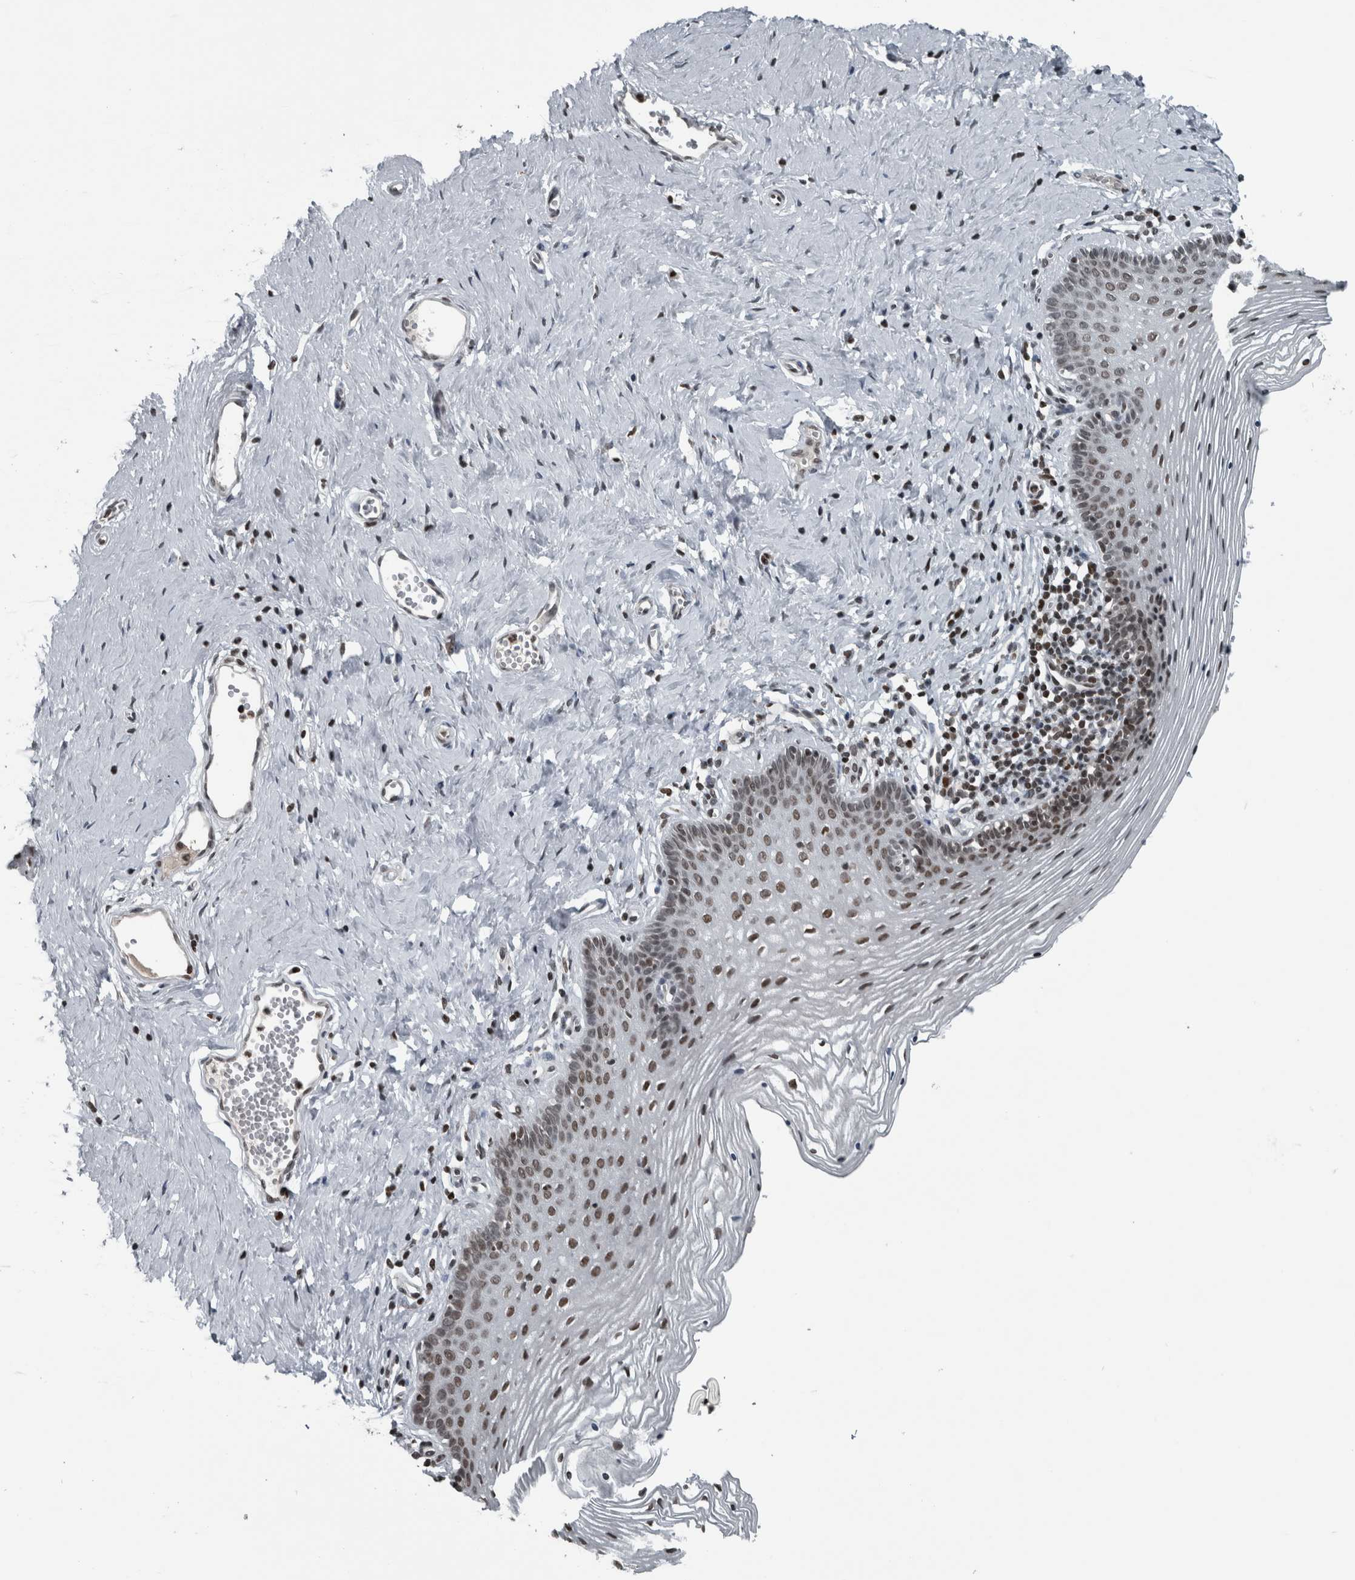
{"staining": {"intensity": "moderate", "quantity": ">75%", "location": "nuclear"}, "tissue": "vagina", "cell_type": "Squamous epithelial cells", "image_type": "normal", "snomed": [{"axis": "morphology", "description": "Normal tissue, NOS"}, {"axis": "topography", "description": "Vagina"}], "caption": "This is an image of immunohistochemistry staining of normal vagina, which shows moderate staining in the nuclear of squamous epithelial cells.", "gene": "UNC50", "patient": {"sex": "female", "age": 32}}